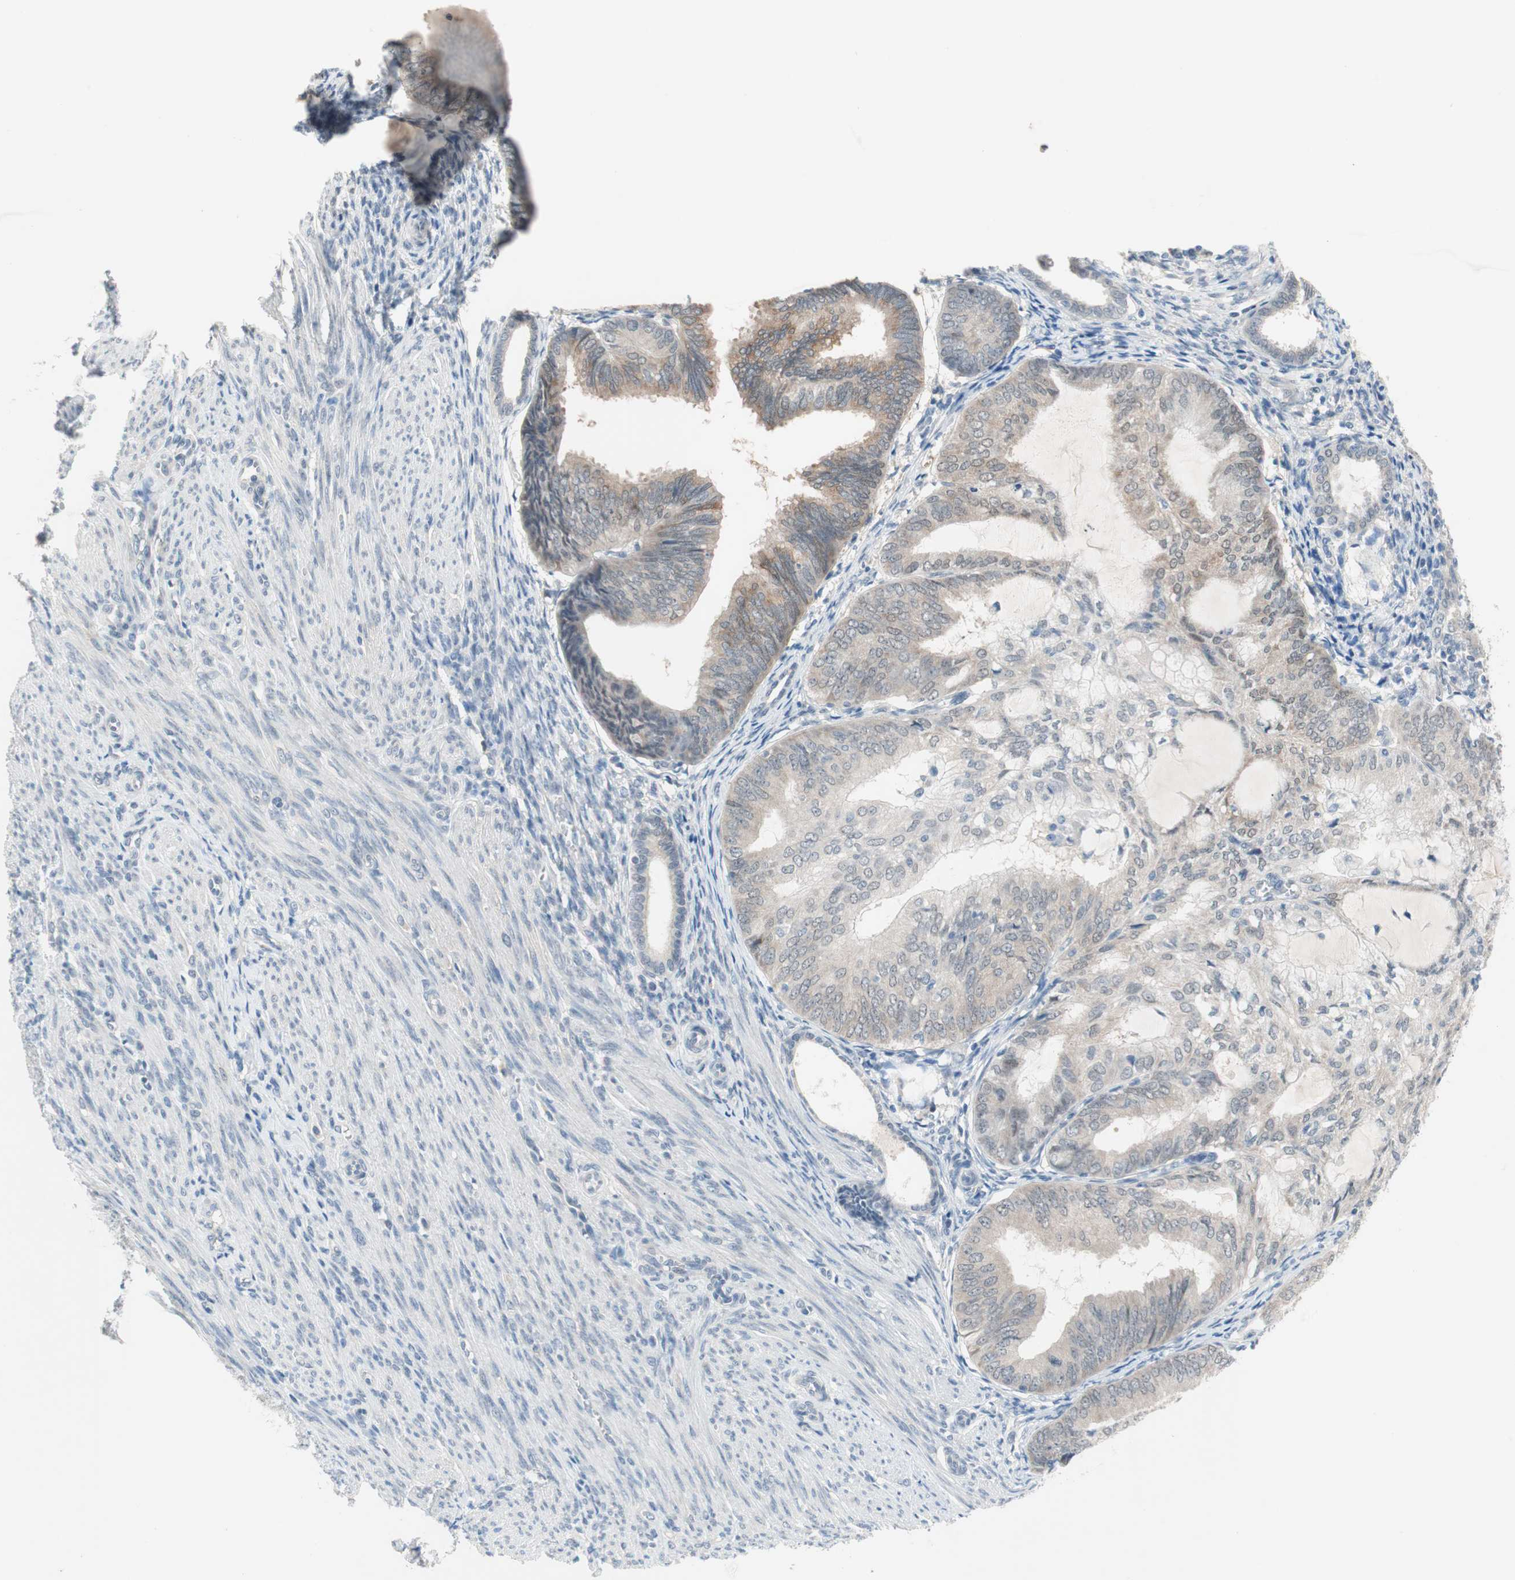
{"staining": {"intensity": "weak", "quantity": "<25%", "location": "cytoplasmic/membranous"}, "tissue": "endometrial cancer", "cell_type": "Tumor cells", "image_type": "cancer", "snomed": [{"axis": "morphology", "description": "Adenocarcinoma, NOS"}, {"axis": "topography", "description": "Endometrium"}], "caption": "There is no significant expression in tumor cells of endometrial adenocarcinoma. (DAB immunohistochemistry with hematoxylin counter stain).", "gene": "GRHL1", "patient": {"sex": "female", "age": 81}}